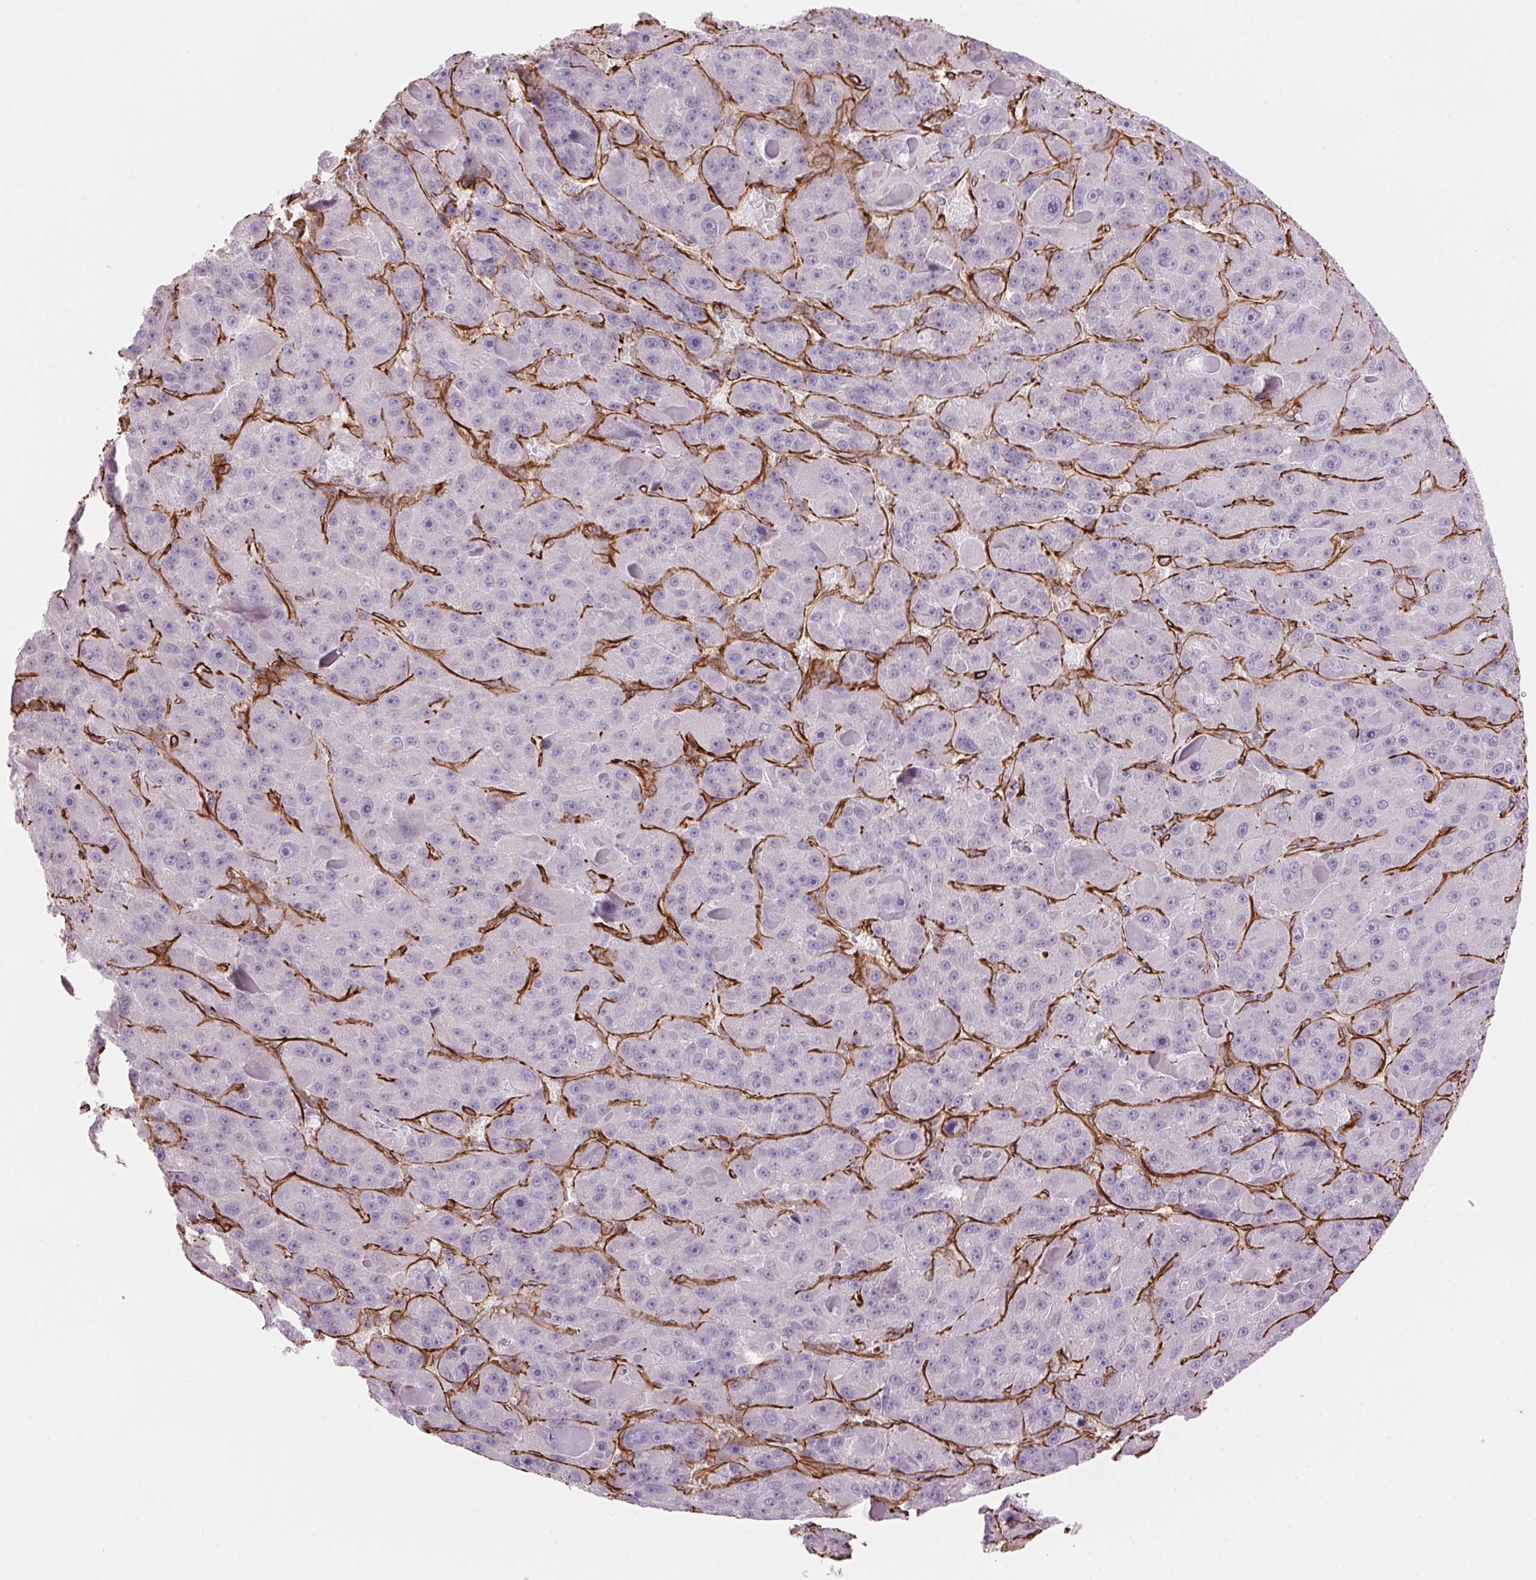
{"staining": {"intensity": "negative", "quantity": "none", "location": "none"}, "tissue": "liver cancer", "cell_type": "Tumor cells", "image_type": "cancer", "snomed": [{"axis": "morphology", "description": "Carcinoma, Hepatocellular, NOS"}, {"axis": "topography", "description": "Liver"}], "caption": "The image reveals no significant positivity in tumor cells of liver cancer. (DAB (3,3'-diaminobenzidine) immunohistochemistry (IHC), high magnification).", "gene": "CLPS", "patient": {"sex": "male", "age": 76}}